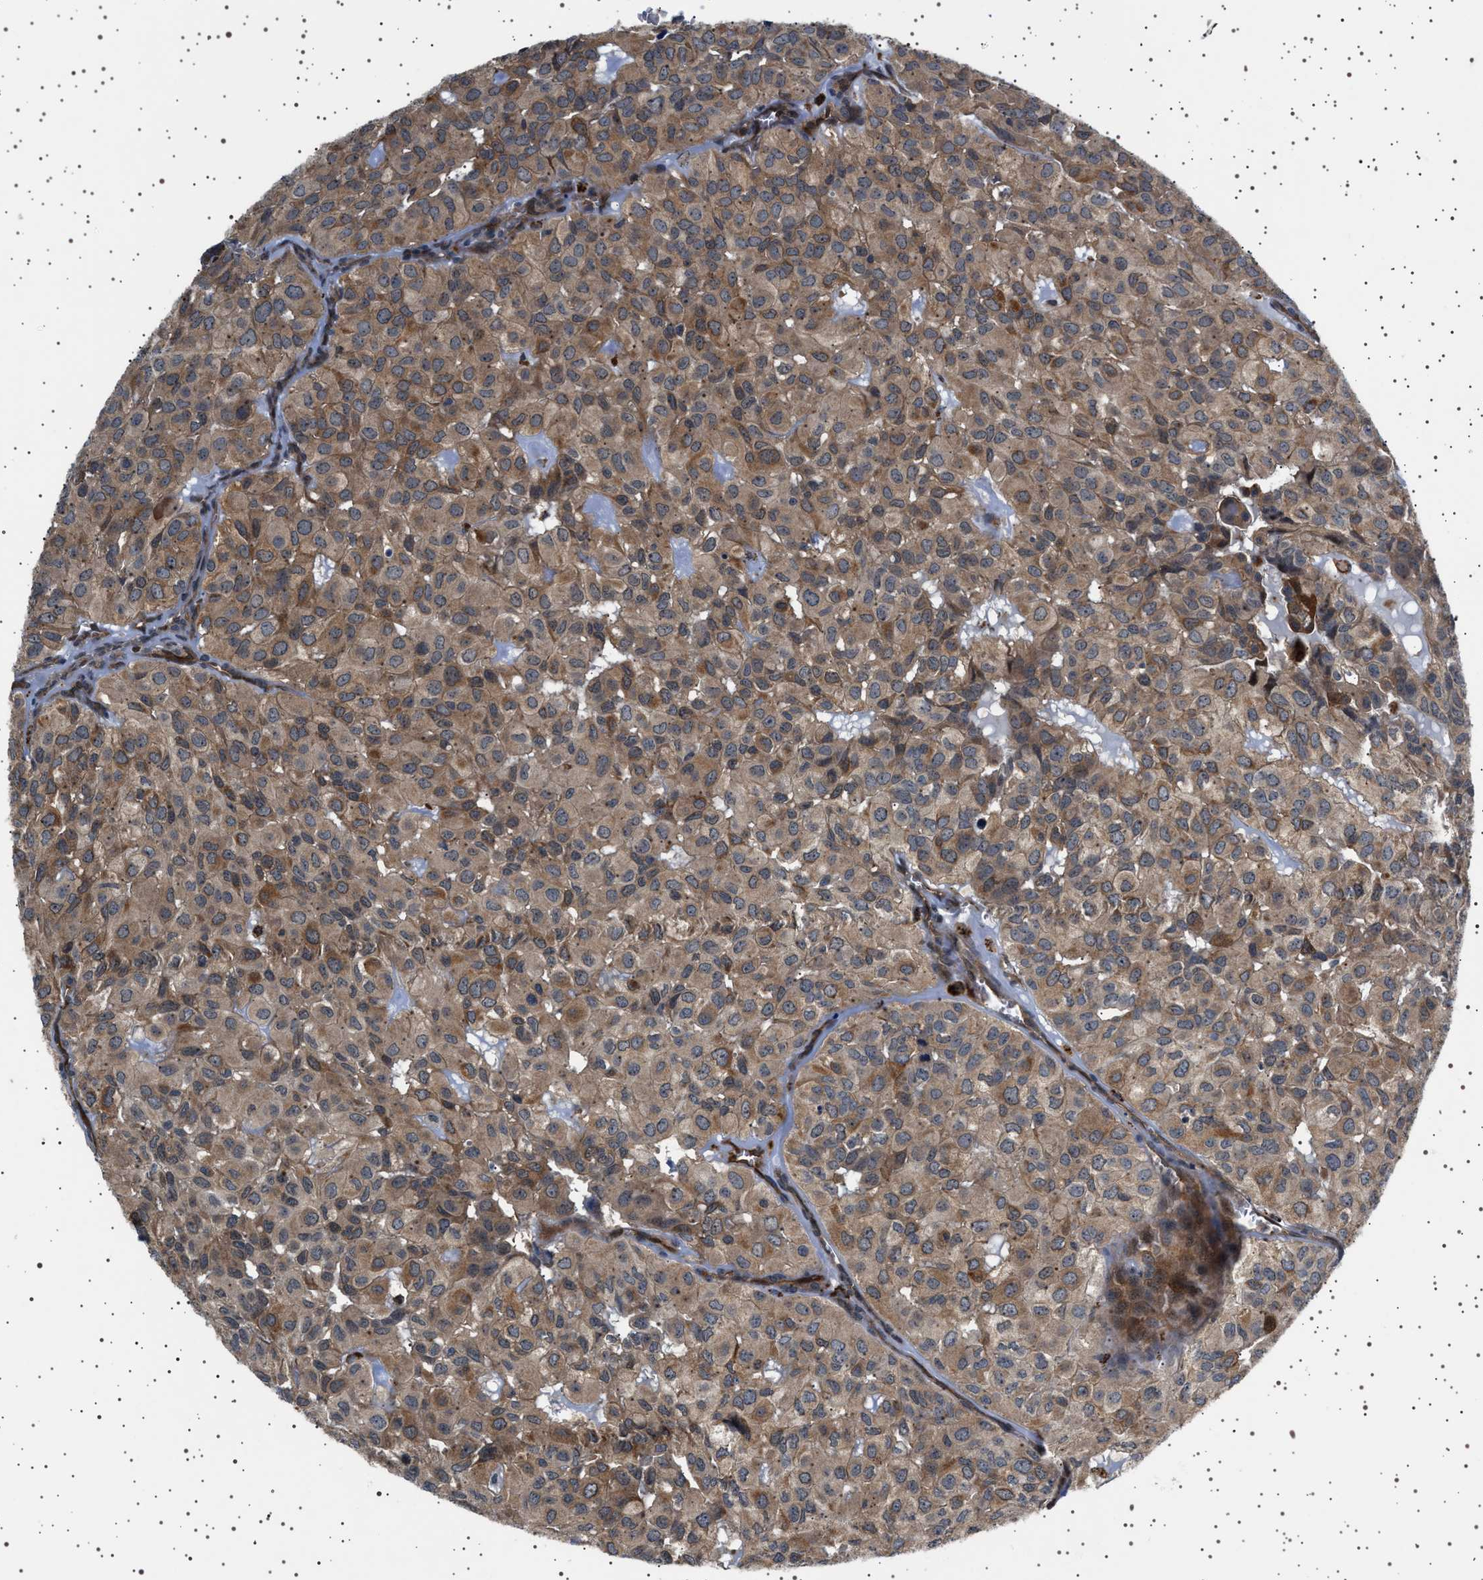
{"staining": {"intensity": "moderate", "quantity": ">75%", "location": "cytoplasmic/membranous"}, "tissue": "head and neck cancer", "cell_type": "Tumor cells", "image_type": "cancer", "snomed": [{"axis": "morphology", "description": "Adenocarcinoma, NOS"}, {"axis": "topography", "description": "Salivary gland, NOS"}, {"axis": "topography", "description": "Head-Neck"}], "caption": "About >75% of tumor cells in adenocarcinoma (head and neck) reveal moderate cytoplasmic/membranous protein positivity as visualized by brown immunohistochemical staining.", "gene": "BAG3", "patient": {"sex": "female", "age": 76}}